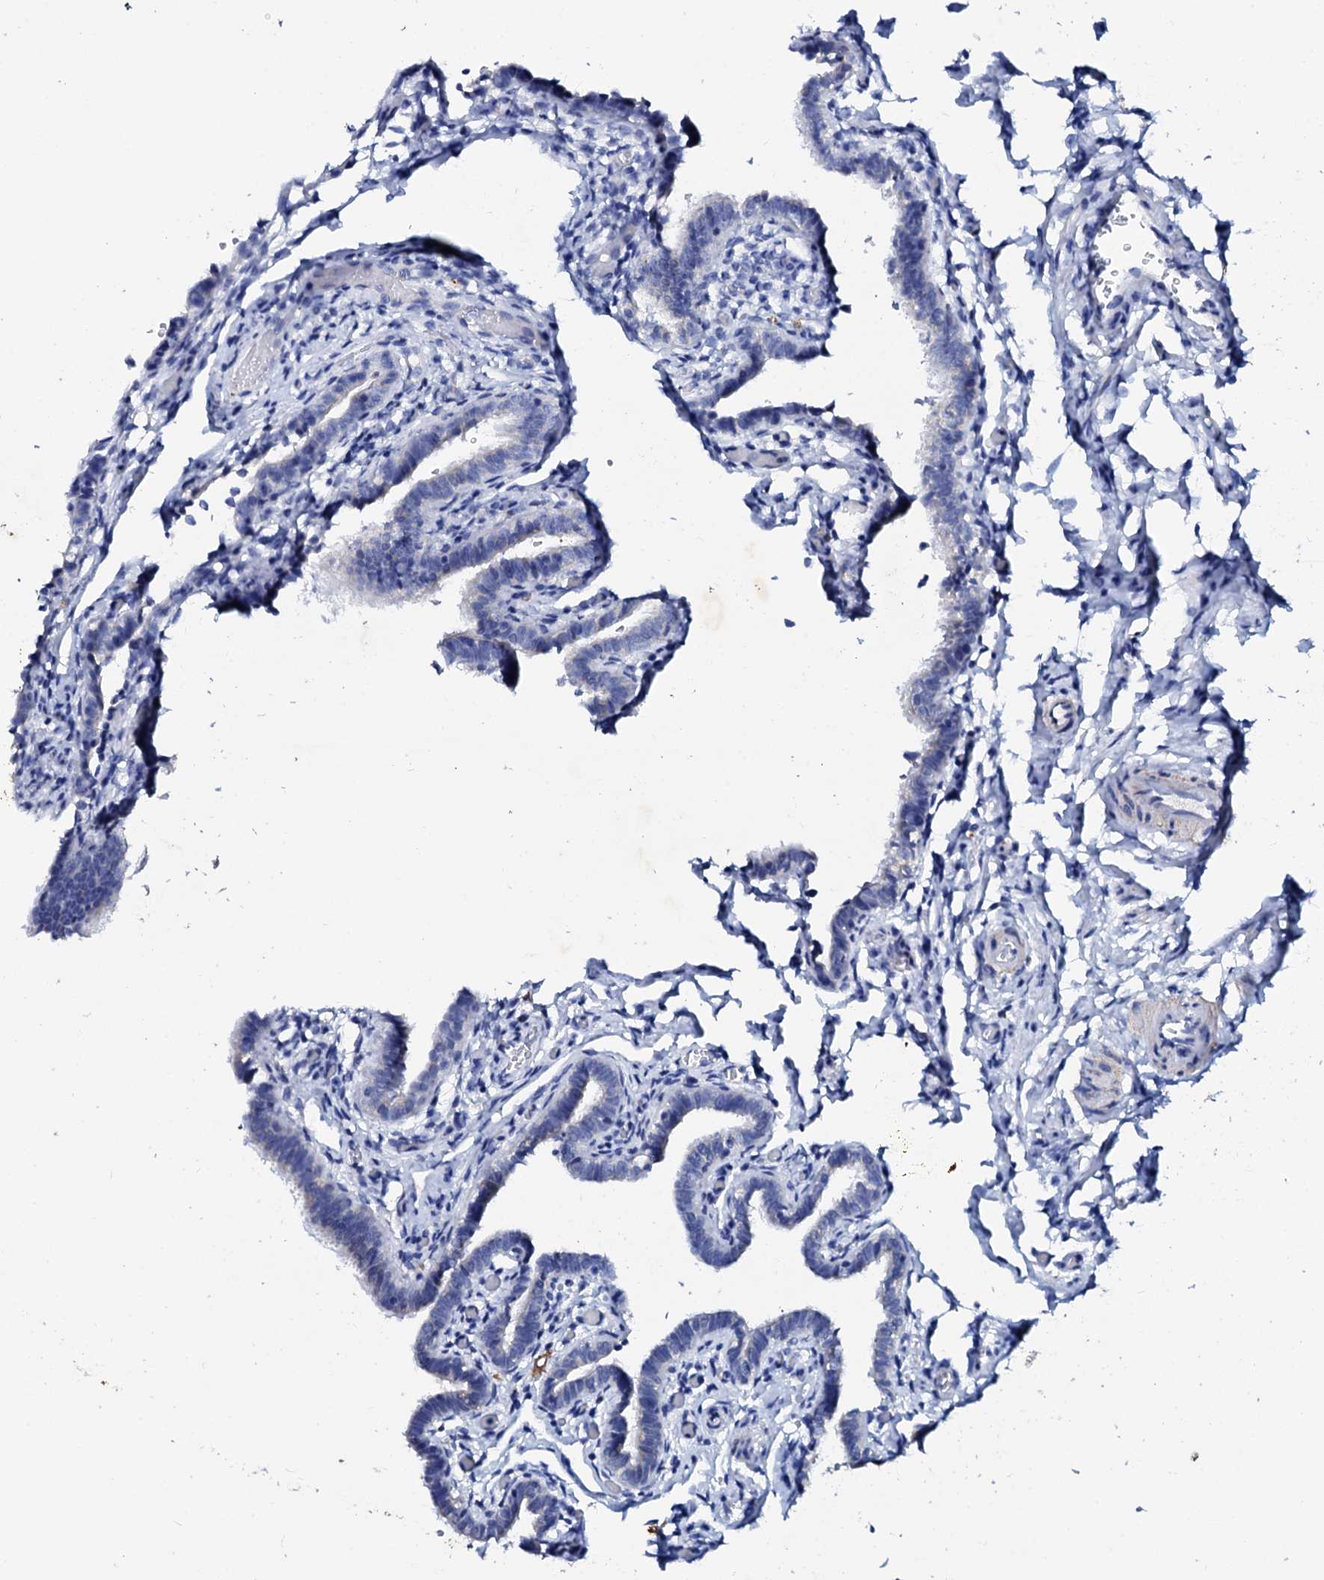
{"staining": {"intensity": "negative", "quantity": "none", "location": "none"}, "tissue": "fallopian tube", "cell_type": "Glandular cells", "image_type": "normal", "snomed": [{"axis": "morphology", "description": "Normal tissue, NOS"}, {"axis": "topography", "description": "Fallopian tube"}], "caption": "Immunohistochemistry image of unremarkable fallopian tube stained for a protein (brown), which displays no positivity in glandular cells.", "gene": "GLB1L3", "patient": {"sex": "female", "age": 36}}